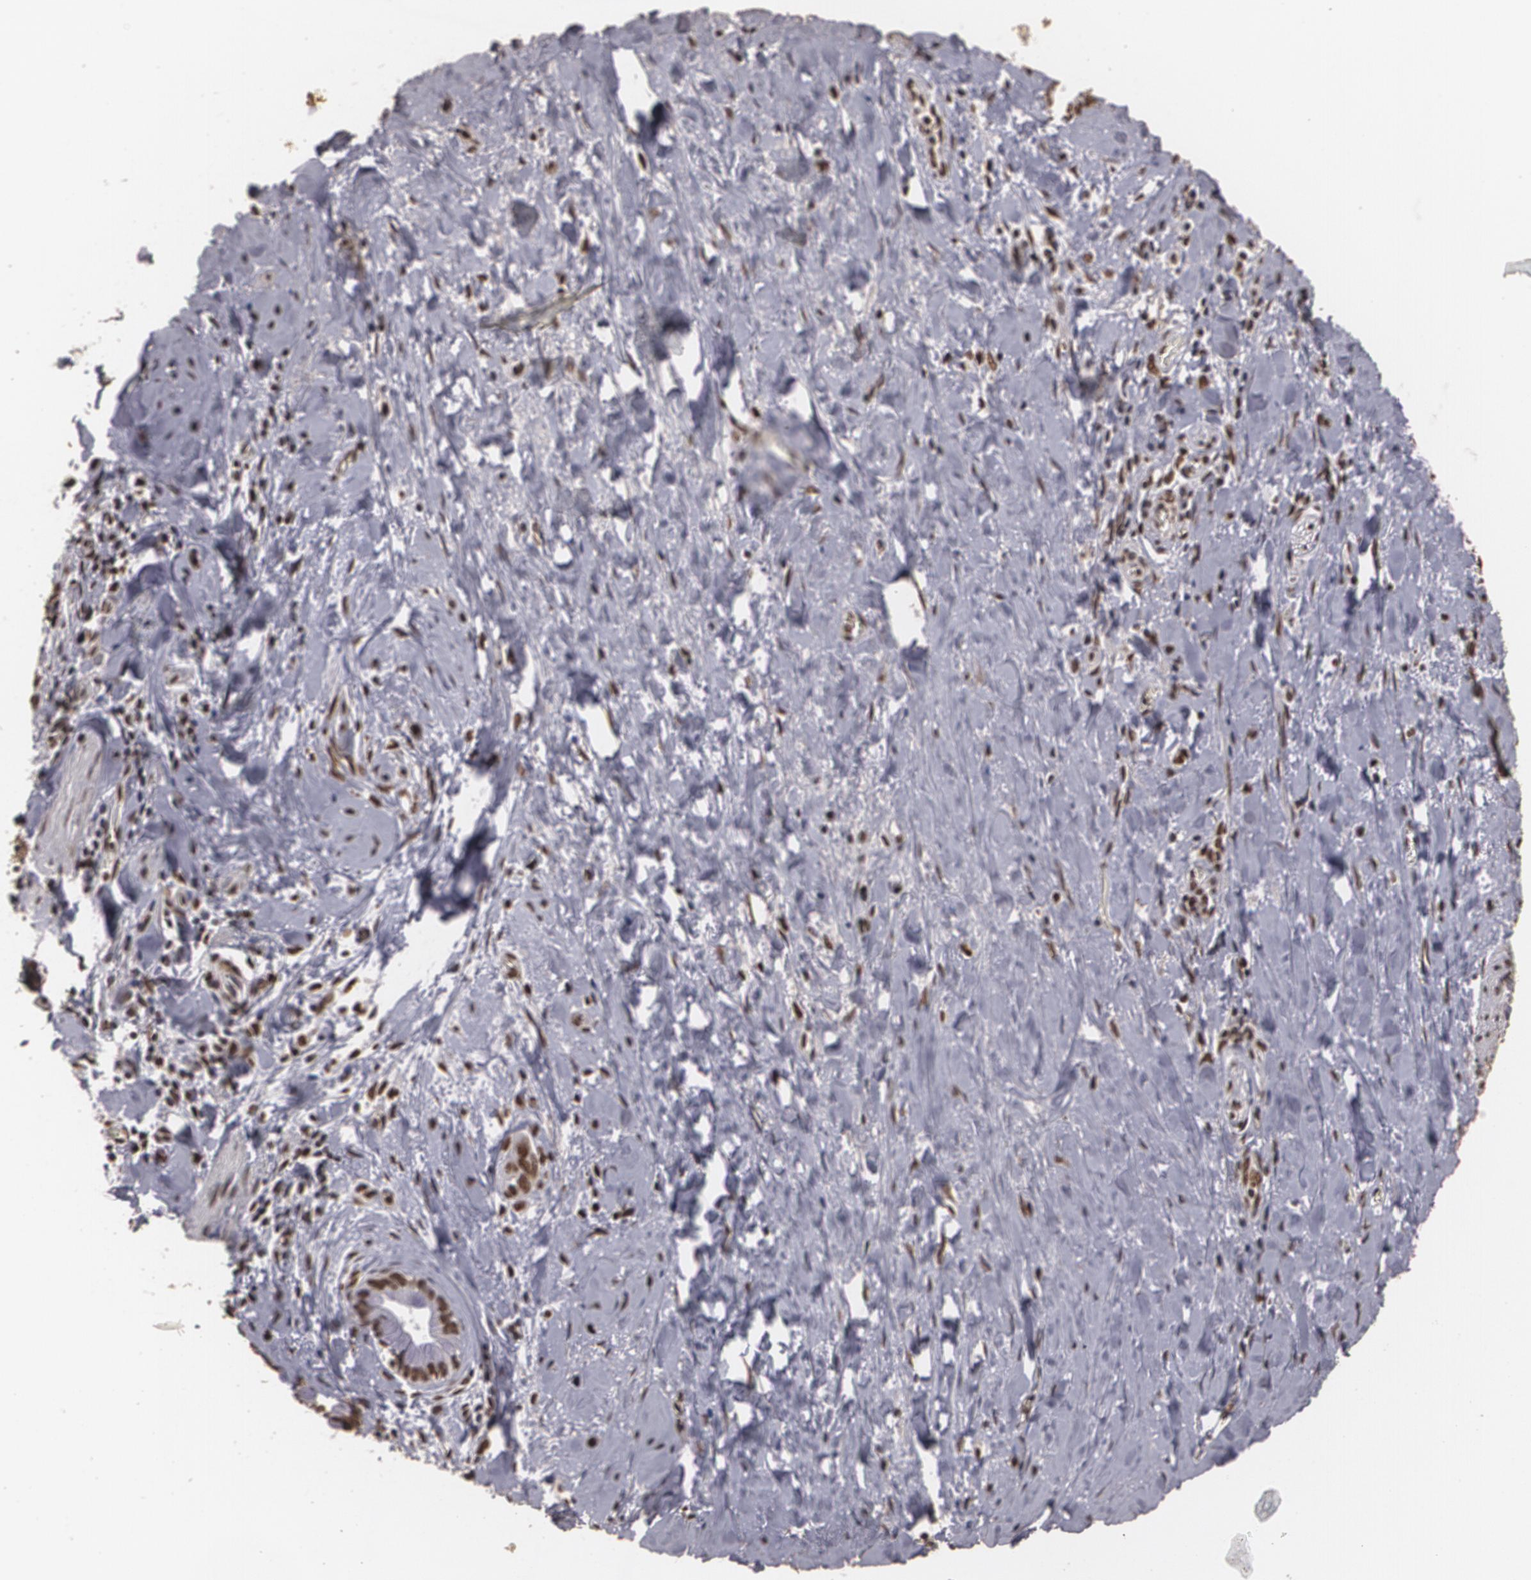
{"staining": {"intensity": "moderate", "quantity": ">75%", "location": "cytoplasmic/membranous,nuclear"}, "tissue": "liver cancer", "cell_type": "Tumor cells", "image_type": "cancer", "snomed": [{"axis": "morphology", "description": "Cholangiocarcinoma"}, {"axis": "topography", "description": "Liver"}], "caption": "Immunohistochemical staining of human liver cancer (cholangiocarcinoma) displays medium levels of moderate cytoplasmic/membranous and nuclear protein staining in about >75% of tumor cells.", "gene": "RCOR1", "patient": {"sex": "female", "age": 65}}